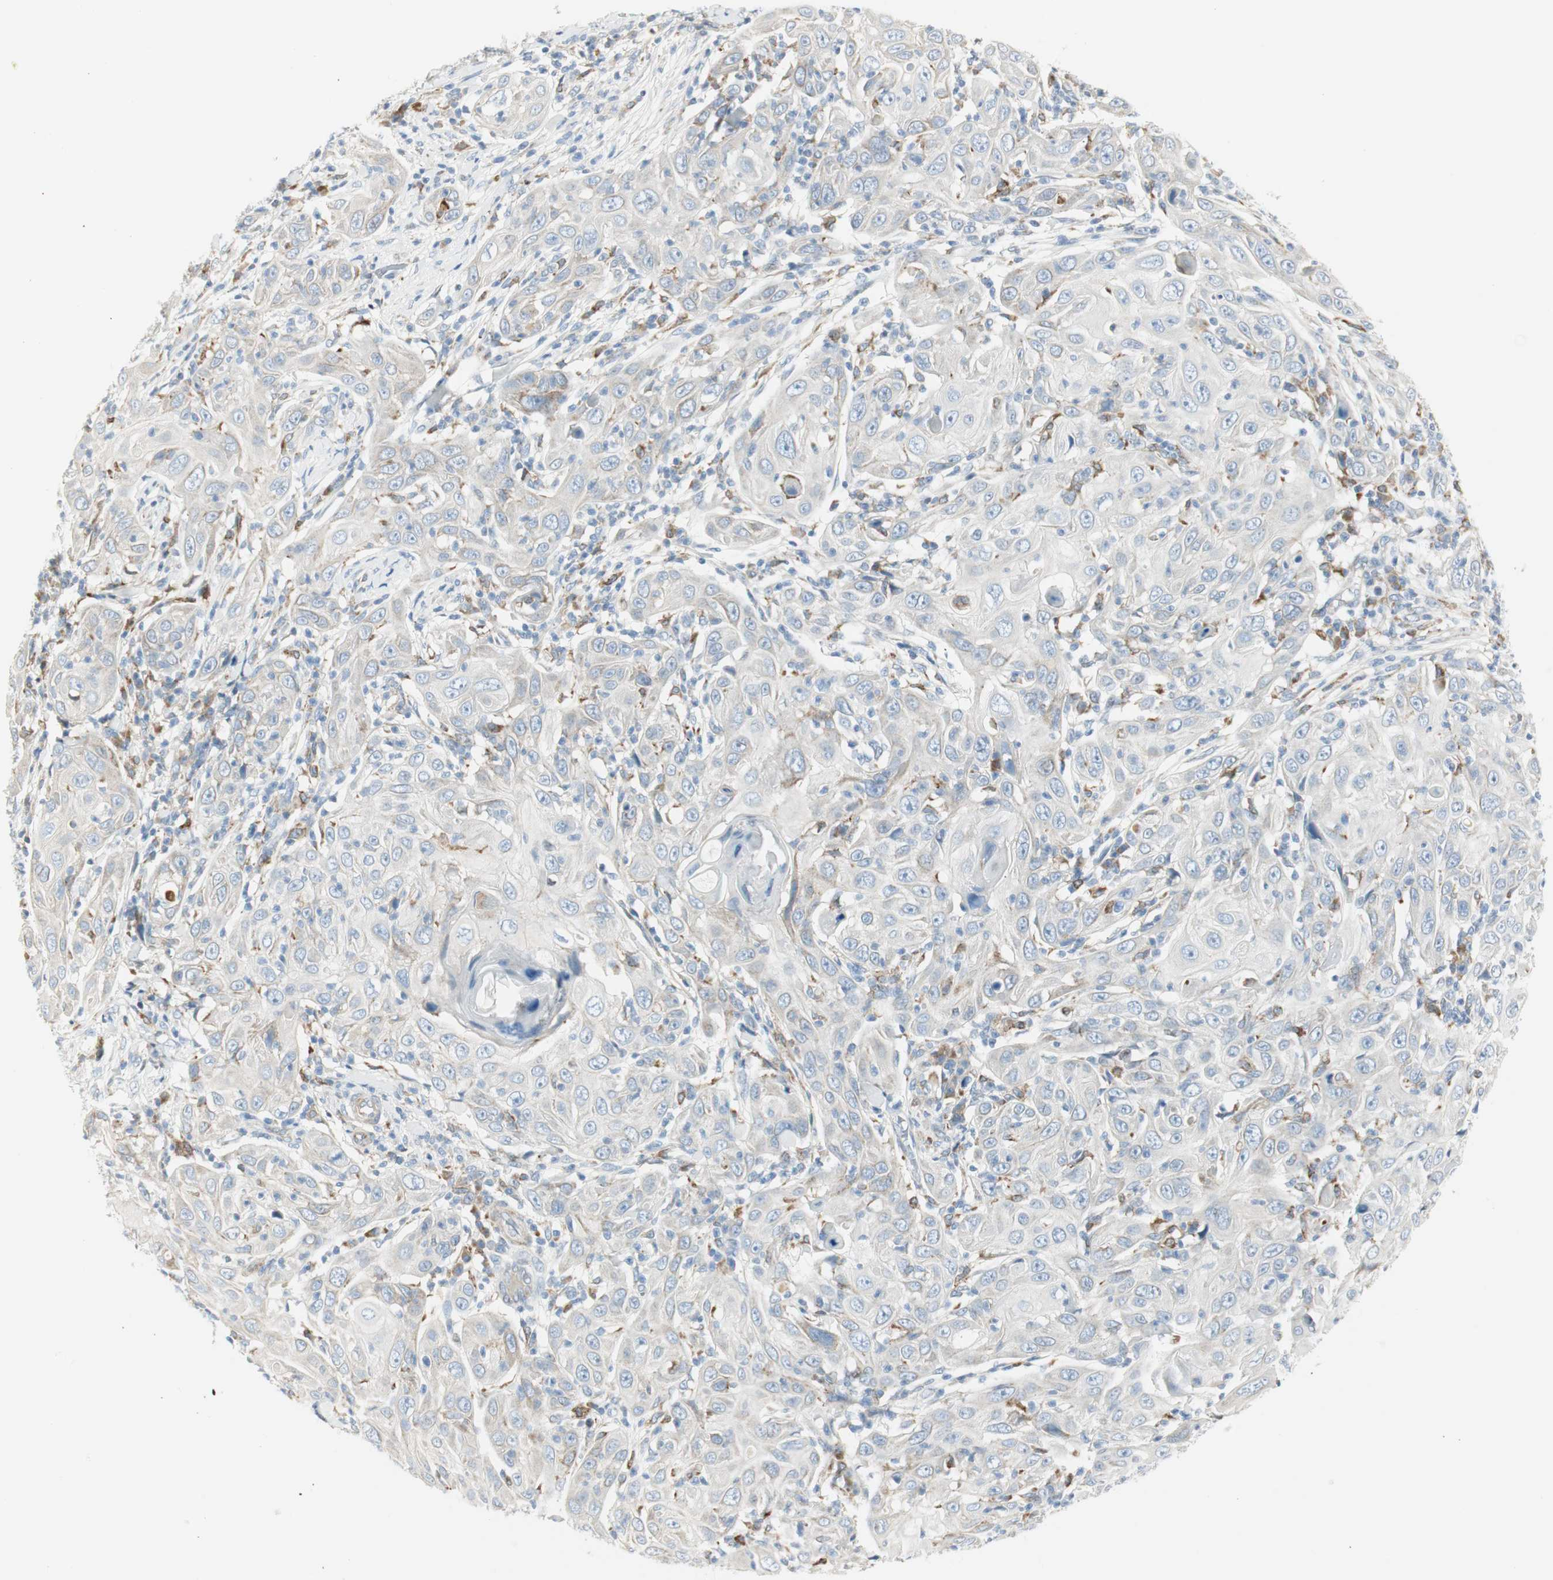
{"staining": {"intensity": "negative", "quantity": "none", "location": "none"}, "tissue": "skin cancer", "cell_type": "Tumor cells", "image_type": "cancer", "snomed": [{"axis": "morphology", "description": "Squamous cell carcinoma, NOS"}, {"axis": "topography", "description": "Skin"}], "caption": "DAB immunohistochemical staining of human squamous cell carcinoma (skin) displays no significant positivity in tumor cells.", "gene": "TNFSF11", "patient": {"sex": "female", "age": 88}}